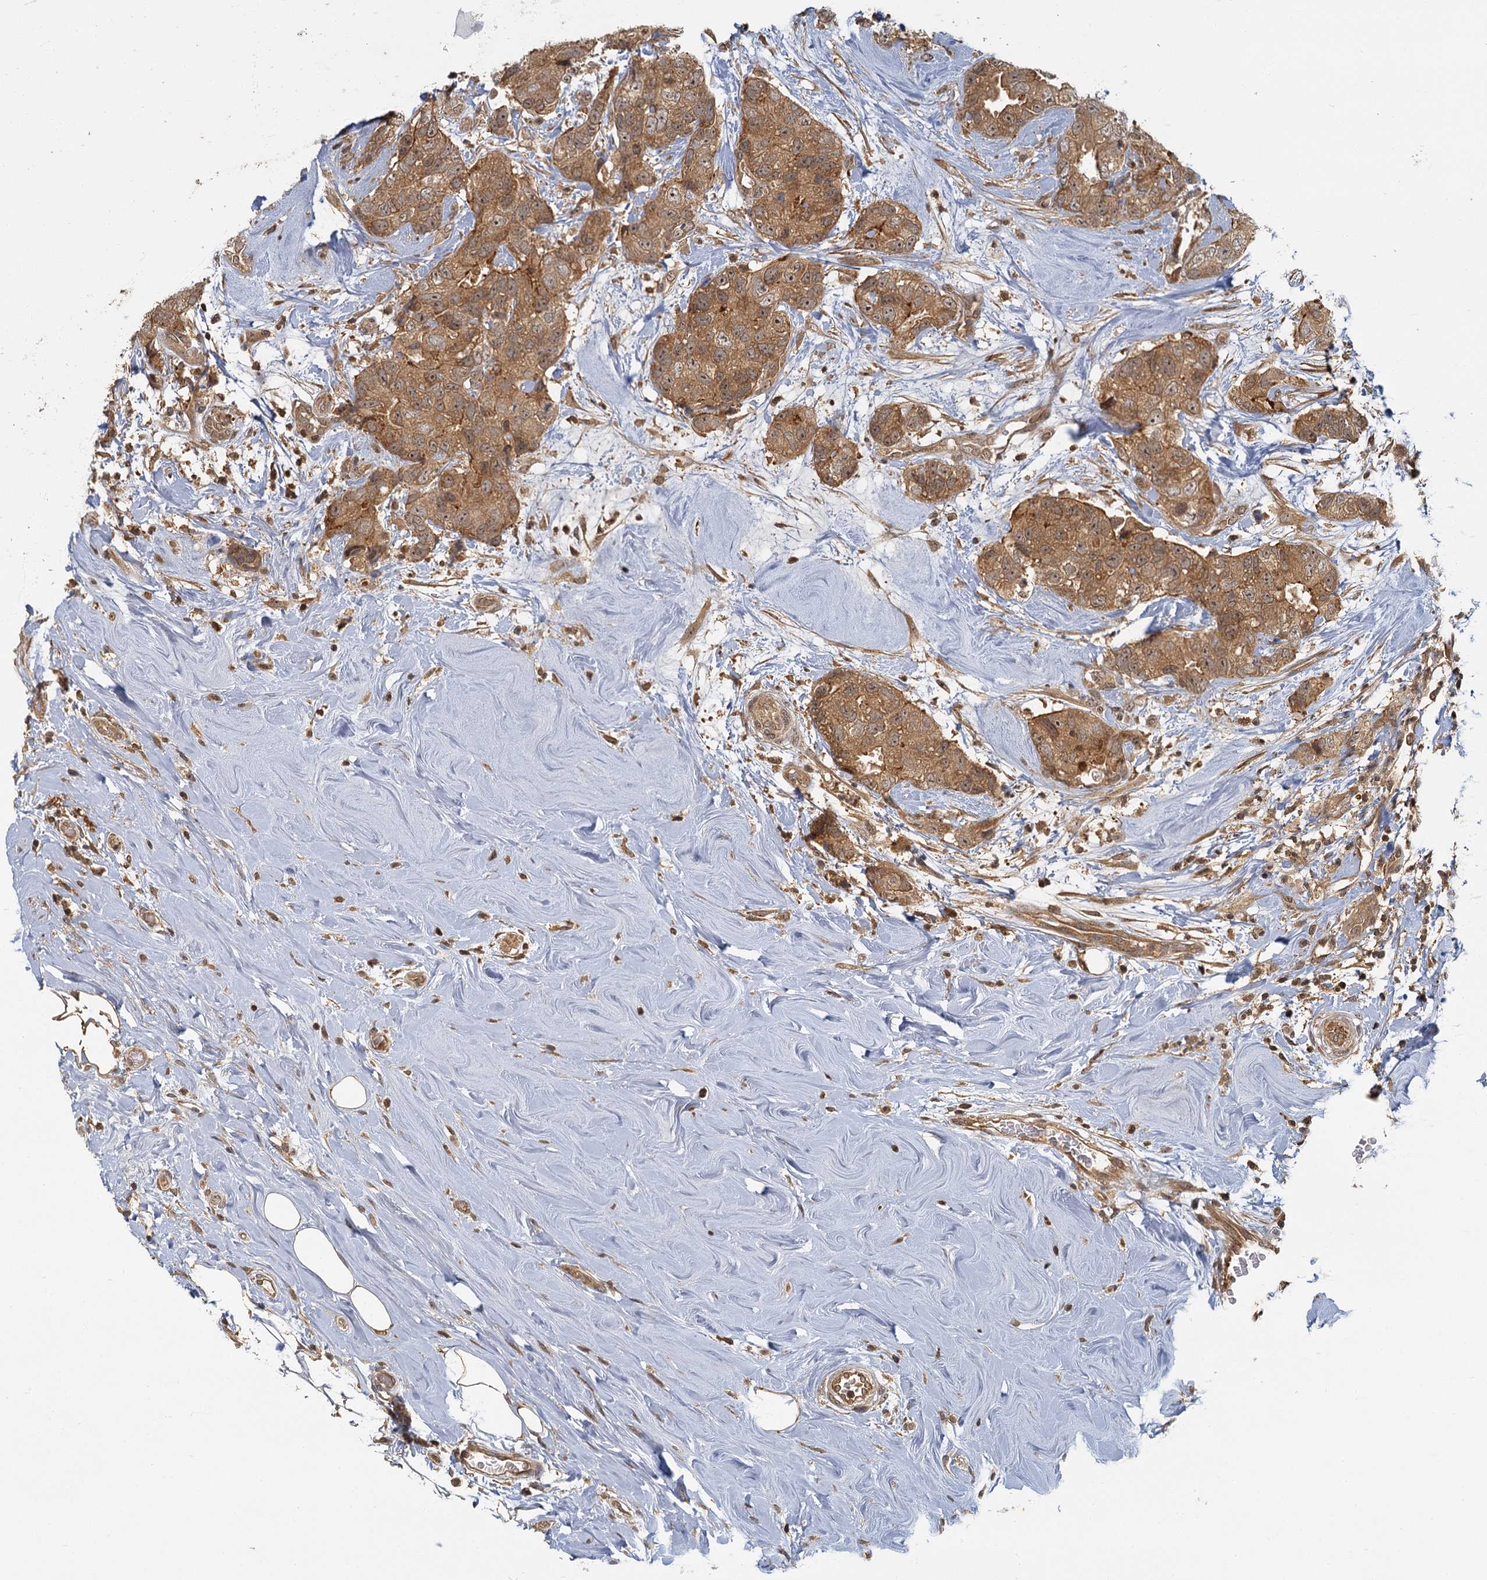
{"staining": {"intensity": "moderate", "quantity": ">75%", "location": "cytoplasmic/membranous,nuclear"}, "tissue": "breast cancer", "cell_type": "Tumor cells", "image_type": "cancer", "snomed": [{"axis": "morphology", "description": "Duct carcinoma"}, {"axis": "topography", "description": "Breast"}], "caption": "This photomicrograph displays IHC staining of breast invasive ductal carcinoma, with medium moderate cytoplasmic/membranous and nuclear staining in about >75% of tumor cells.", "gene": "ZNF549", "patient": {"sex": "female", "age": 62}}